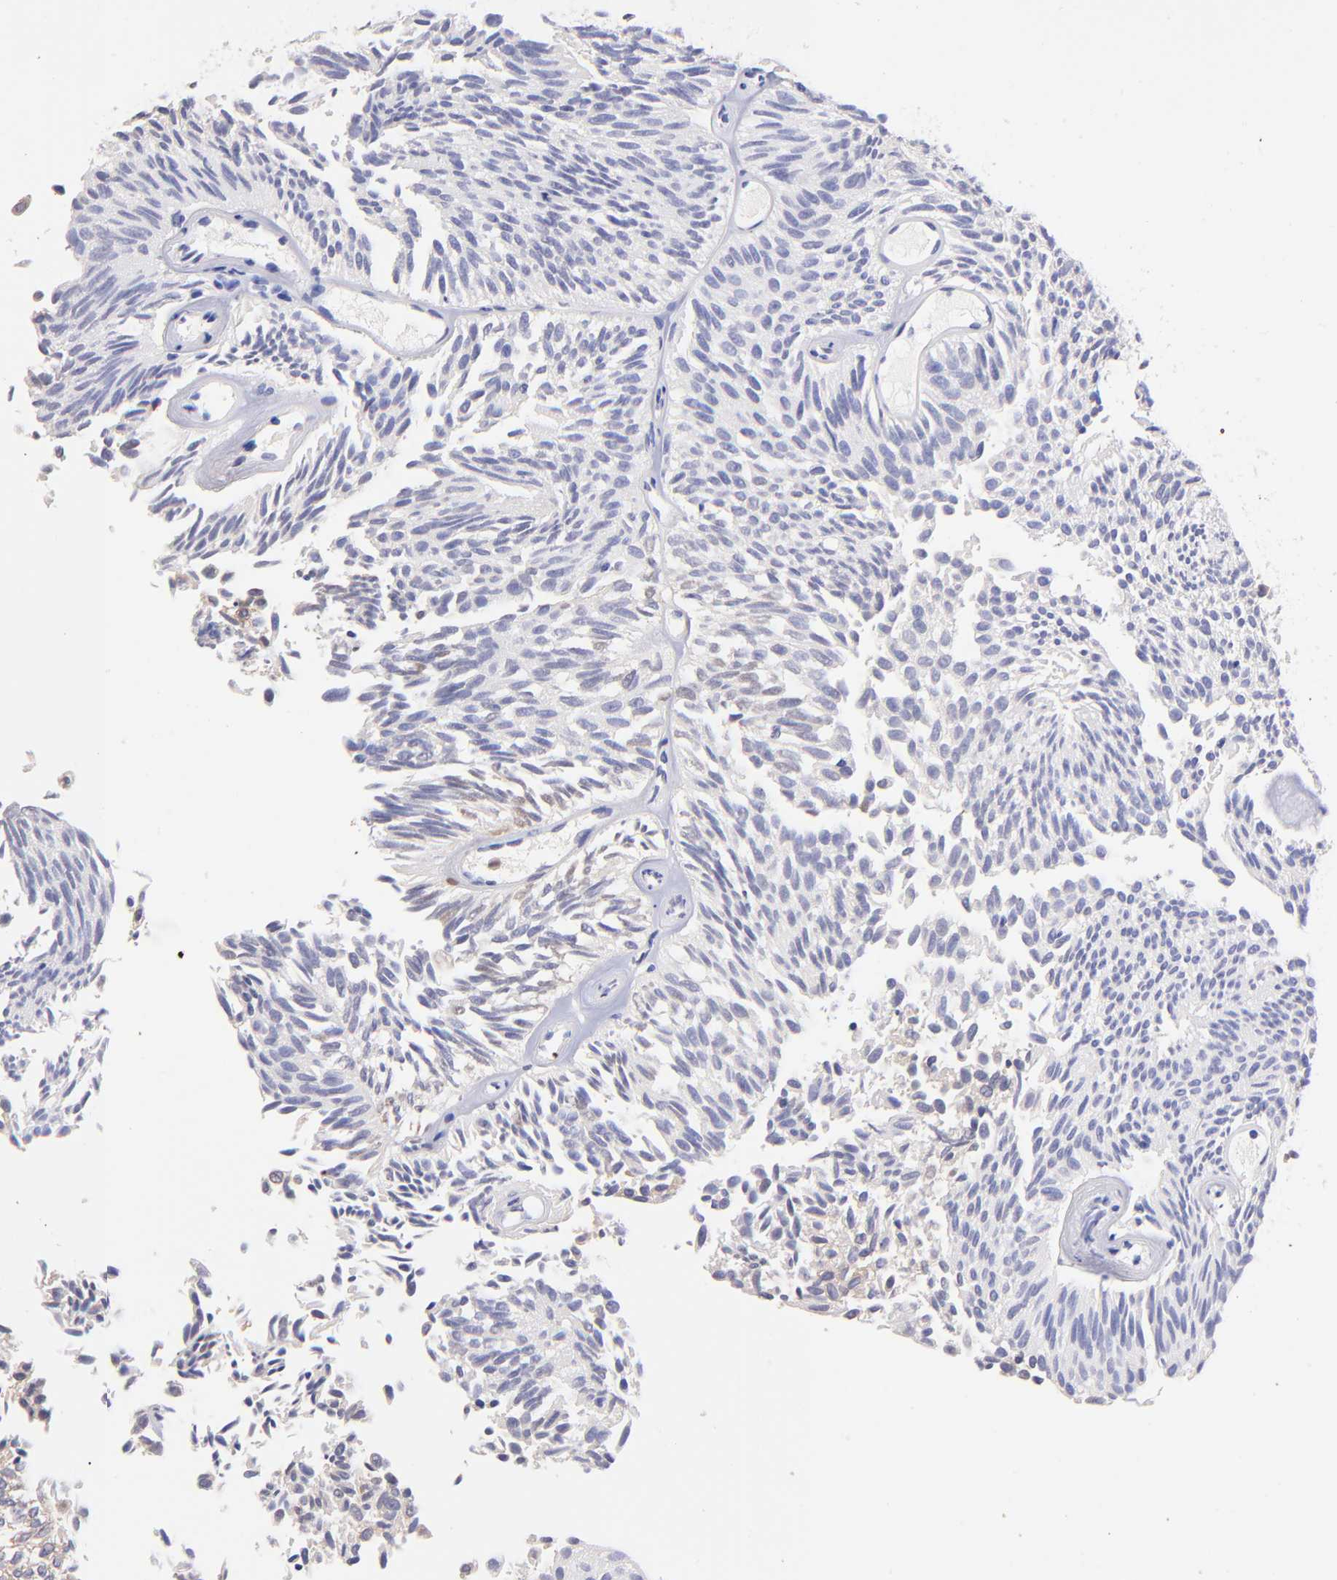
{"staining": {"intensity": "weak", "quantity": "25%-75%", "location": "cytoplasmic/membranous"}, "tissue": "urothelial cancer", "cell_type": "Tumor cells", "image_type": "cancer", "snomed": [{"axis": "morphology", "description": "Urothelial carcinoma, Low grade"}, {"axis": "topography", "description": "Urinary bladder"}], "caption": "Immunohistochemical staining of urothelial cancer shows low levels of weak cytoplasmic/membranous protein staining in approximately 25%-75% of tumor cells.", "gene": "RPL11", "patient": {"sex": "male", "age": 76}}